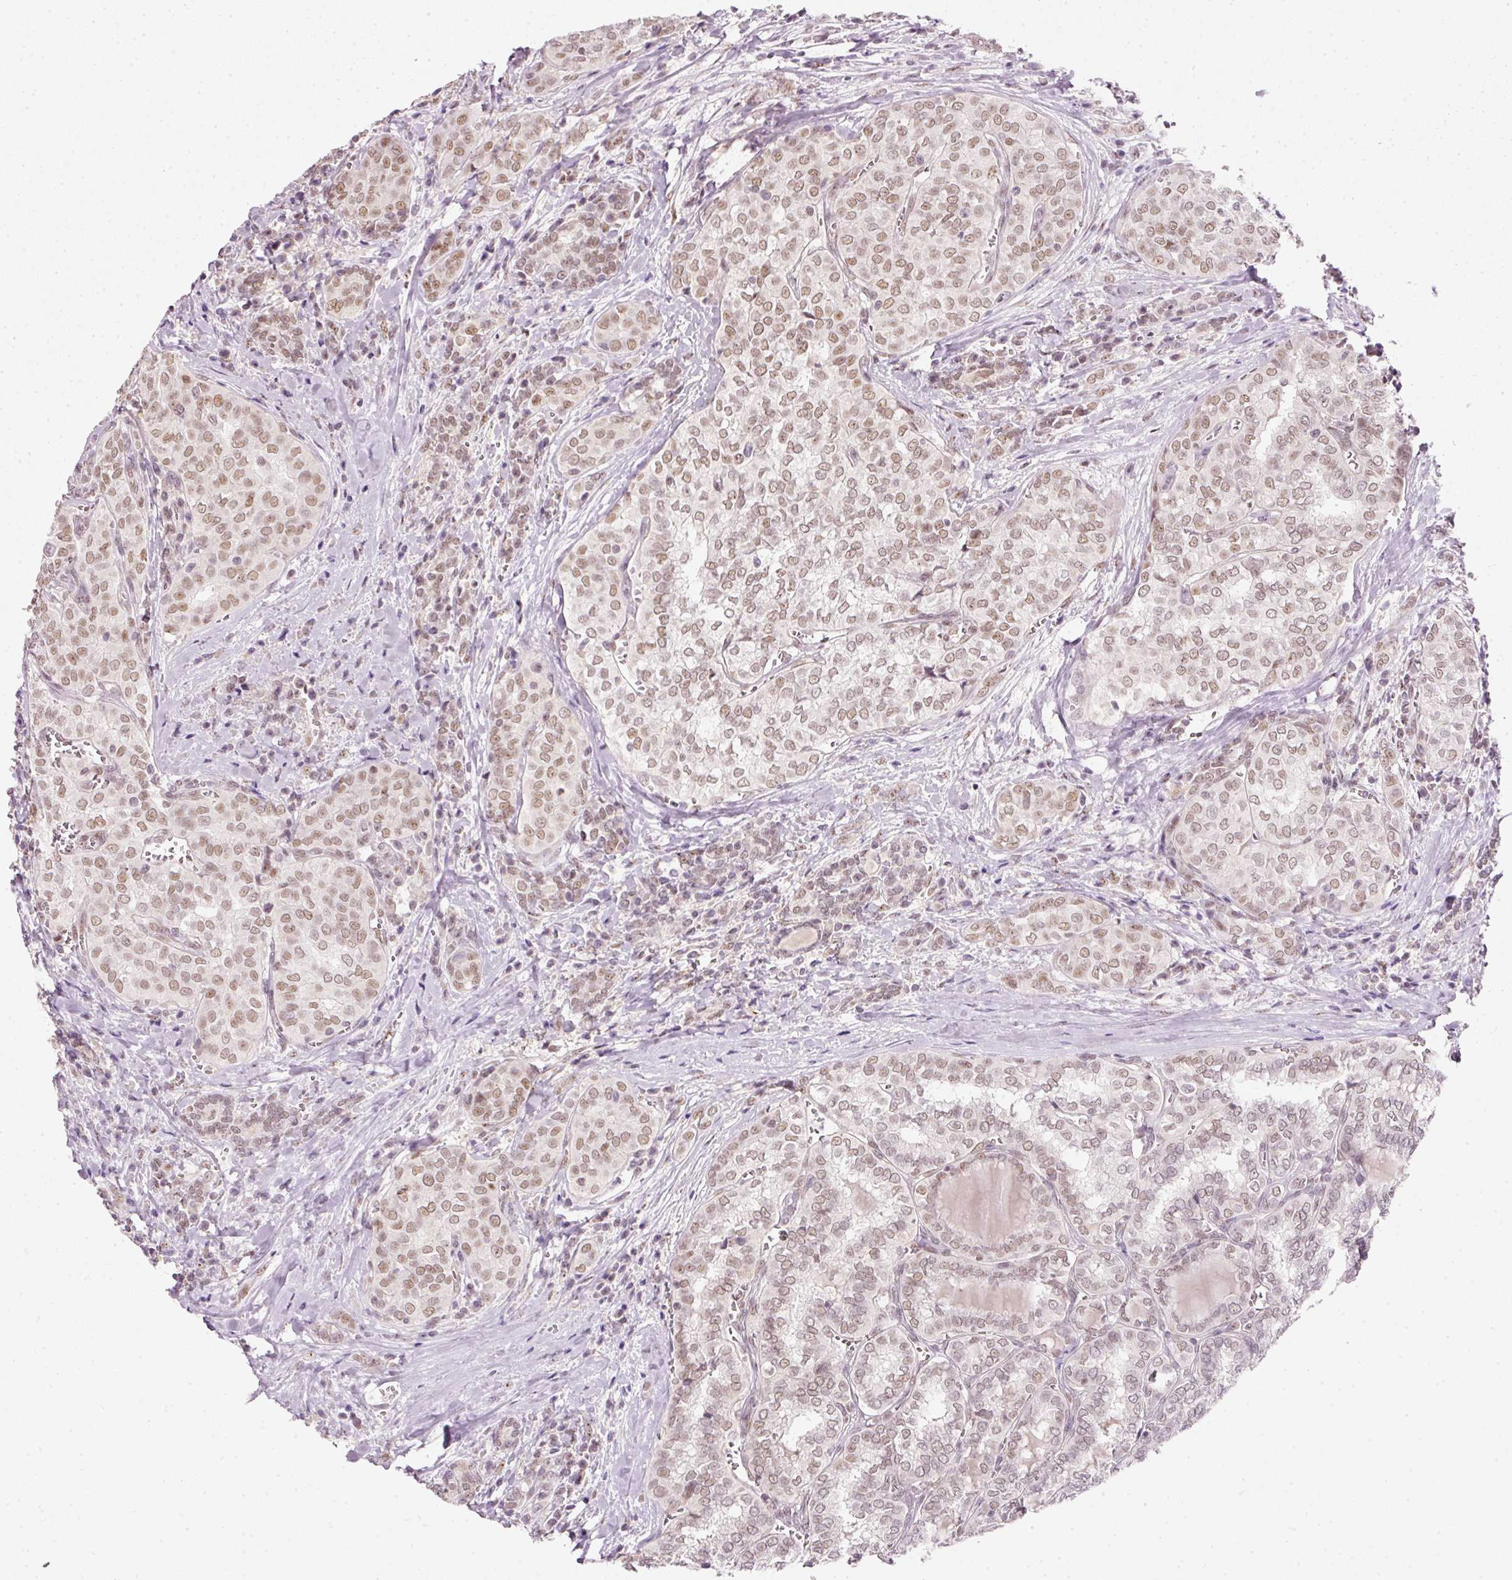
{"staining": {"intensity": "weak", "quantity": ">75%", "location": "nuclear"}, "tissue": "thyroid cancer", "cell_type": "Tumor cells", "image_type": "cancer", "snomed": [{"axis": "morphology", "description": "Papillary adenocarcinoma, NOS"}, {"axis": "topography", "description": "Thyroid gland"}], "caption": "Protein analysis of papillary adenocarcinoma (thyroid) tissue shows weak nuclear expression in approximately >75% of tumor cells.", "gene": "FSTL3", "patient": {"sex": "female", "age": 30}}